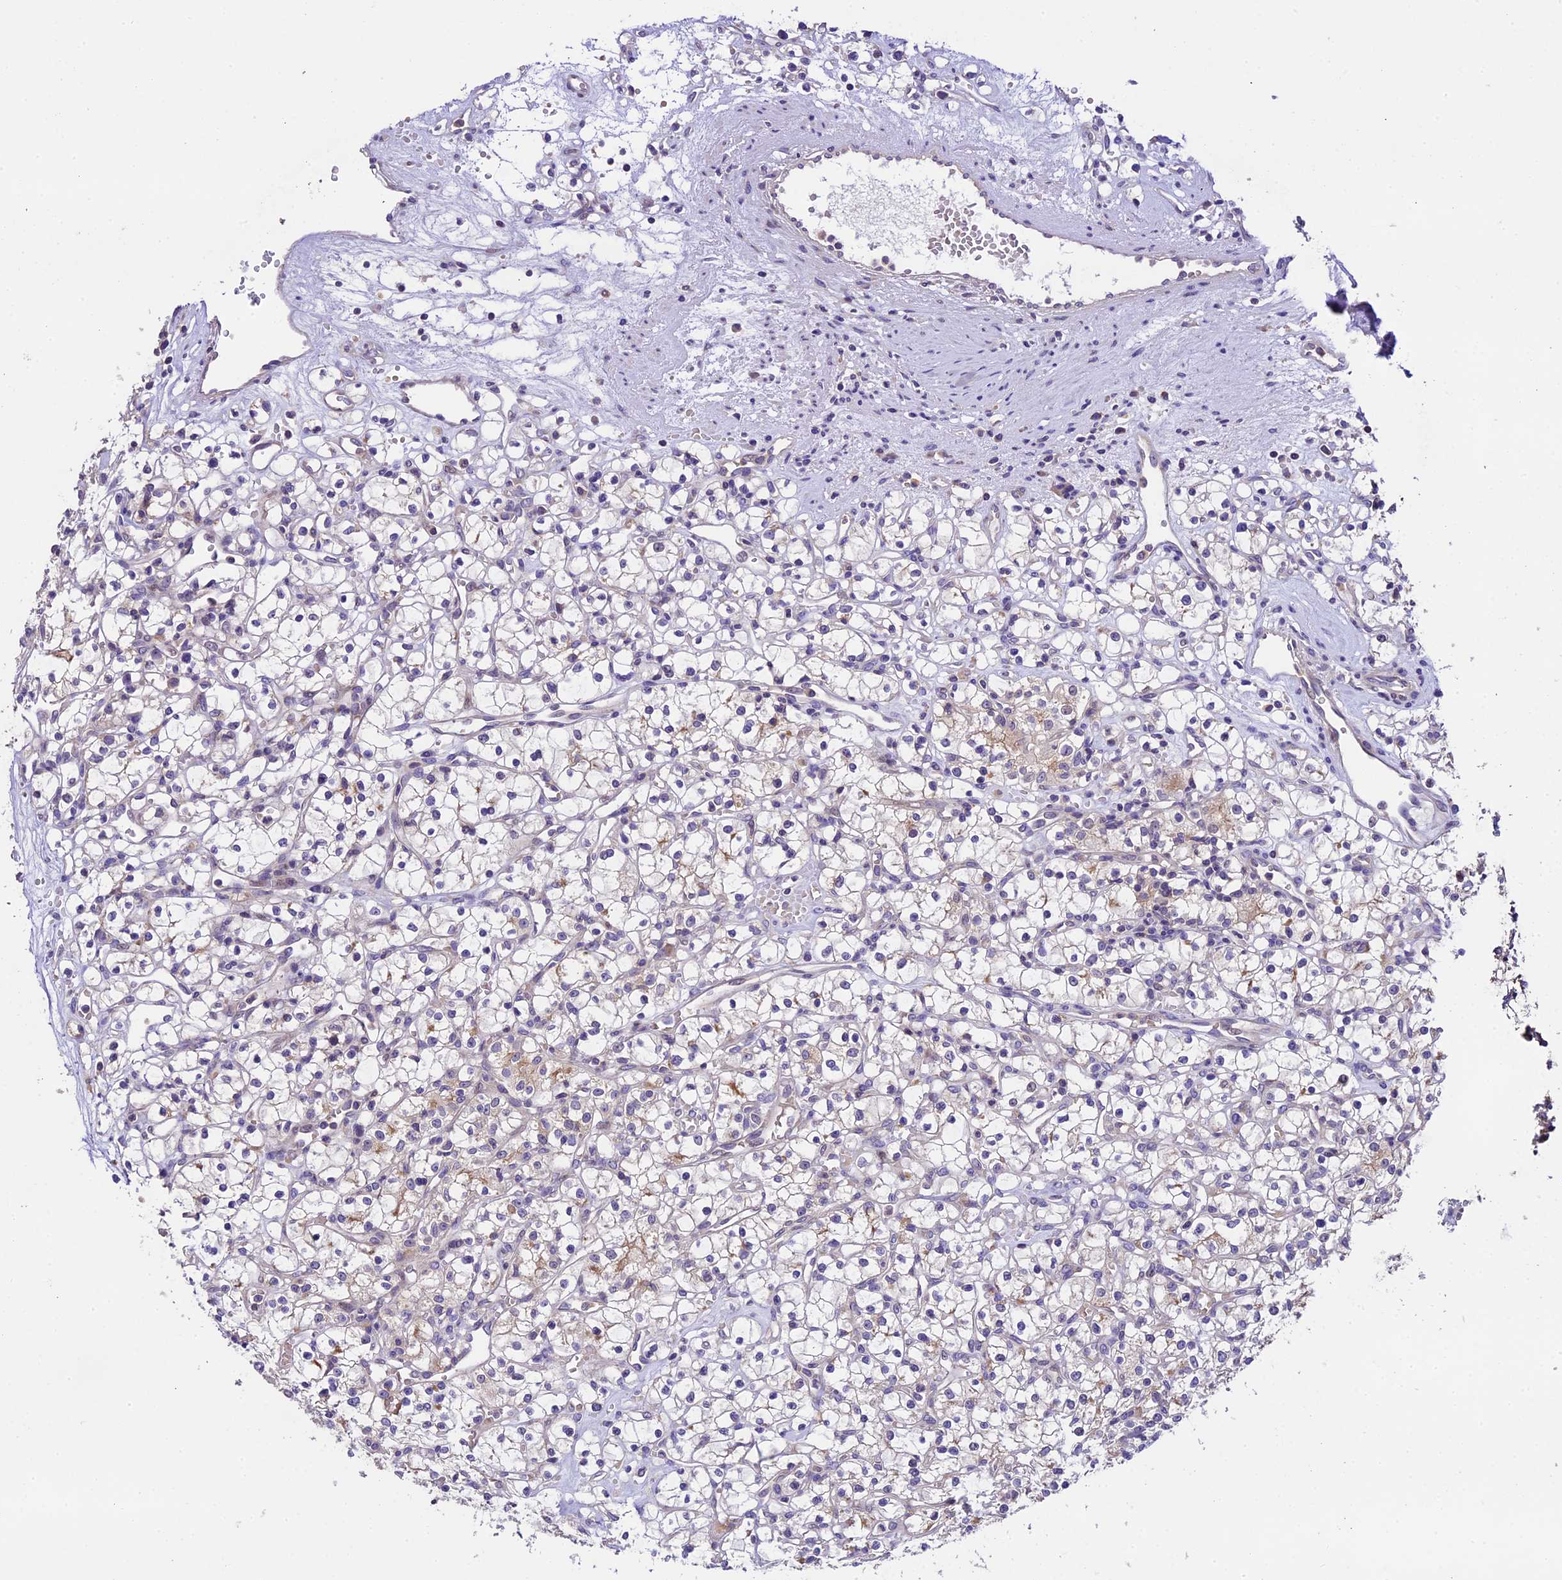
{"staining": {"intensity": "negative", "quantity": "none", "location": "none"}, "tissue": "renal cancer", "cell_type": "Tumor cells", "image_type": "cancer", "snomed": [{"axis": "morphology", "description": "Adenocarcinoma, NOS"}, {"axis": "topography", "description": "Kidney"}], "caption": "Histopathology image shows no protein expression in tumor cells of renal adenocarcinoma tissue.", "gene": "DGKH", "patient": {"sex": "female", "age": 59}}